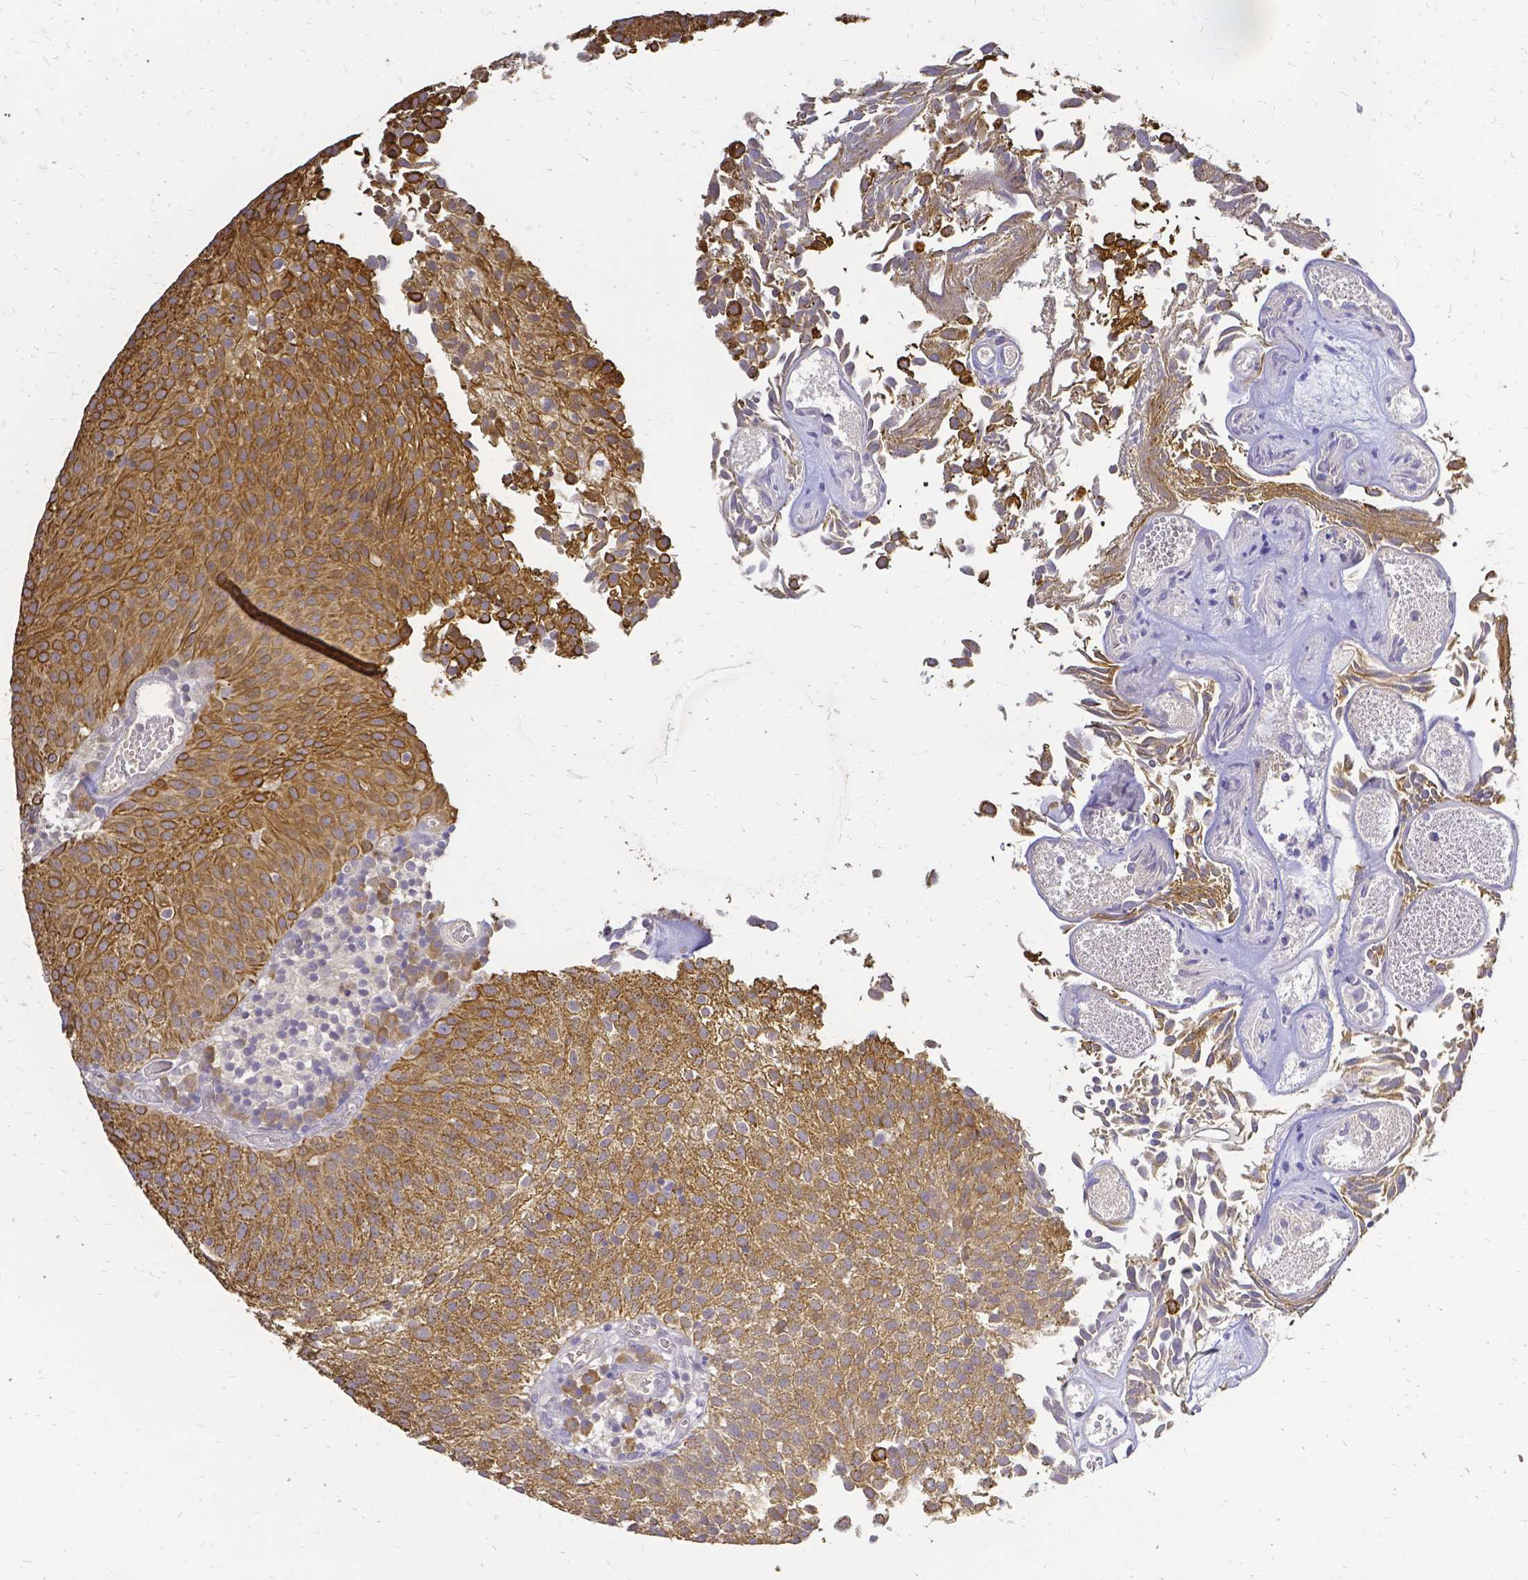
{"staining": {"intensity": "moderate", "quantity": ">75%", "location": "cytoplasmic/membranous"}, "tissue": "urothelial cancer", "cell_type": "Tumor cells", "image_type": "cancer", "snomed": [{"axis": "morphology", "description": "Urothelial carcinoma, Low grade"}, {"axis": "topography", "description": "Urinary bladder"}], "caption": "Low-grade urothelial carcinoma was stained to show a protein in brown. There is medium levels of moderate cytoplasmic/membranous expression in about >75% of tumor cells.", "gene": "CIB1", "patient": {"sex": "female", "age": 79}}